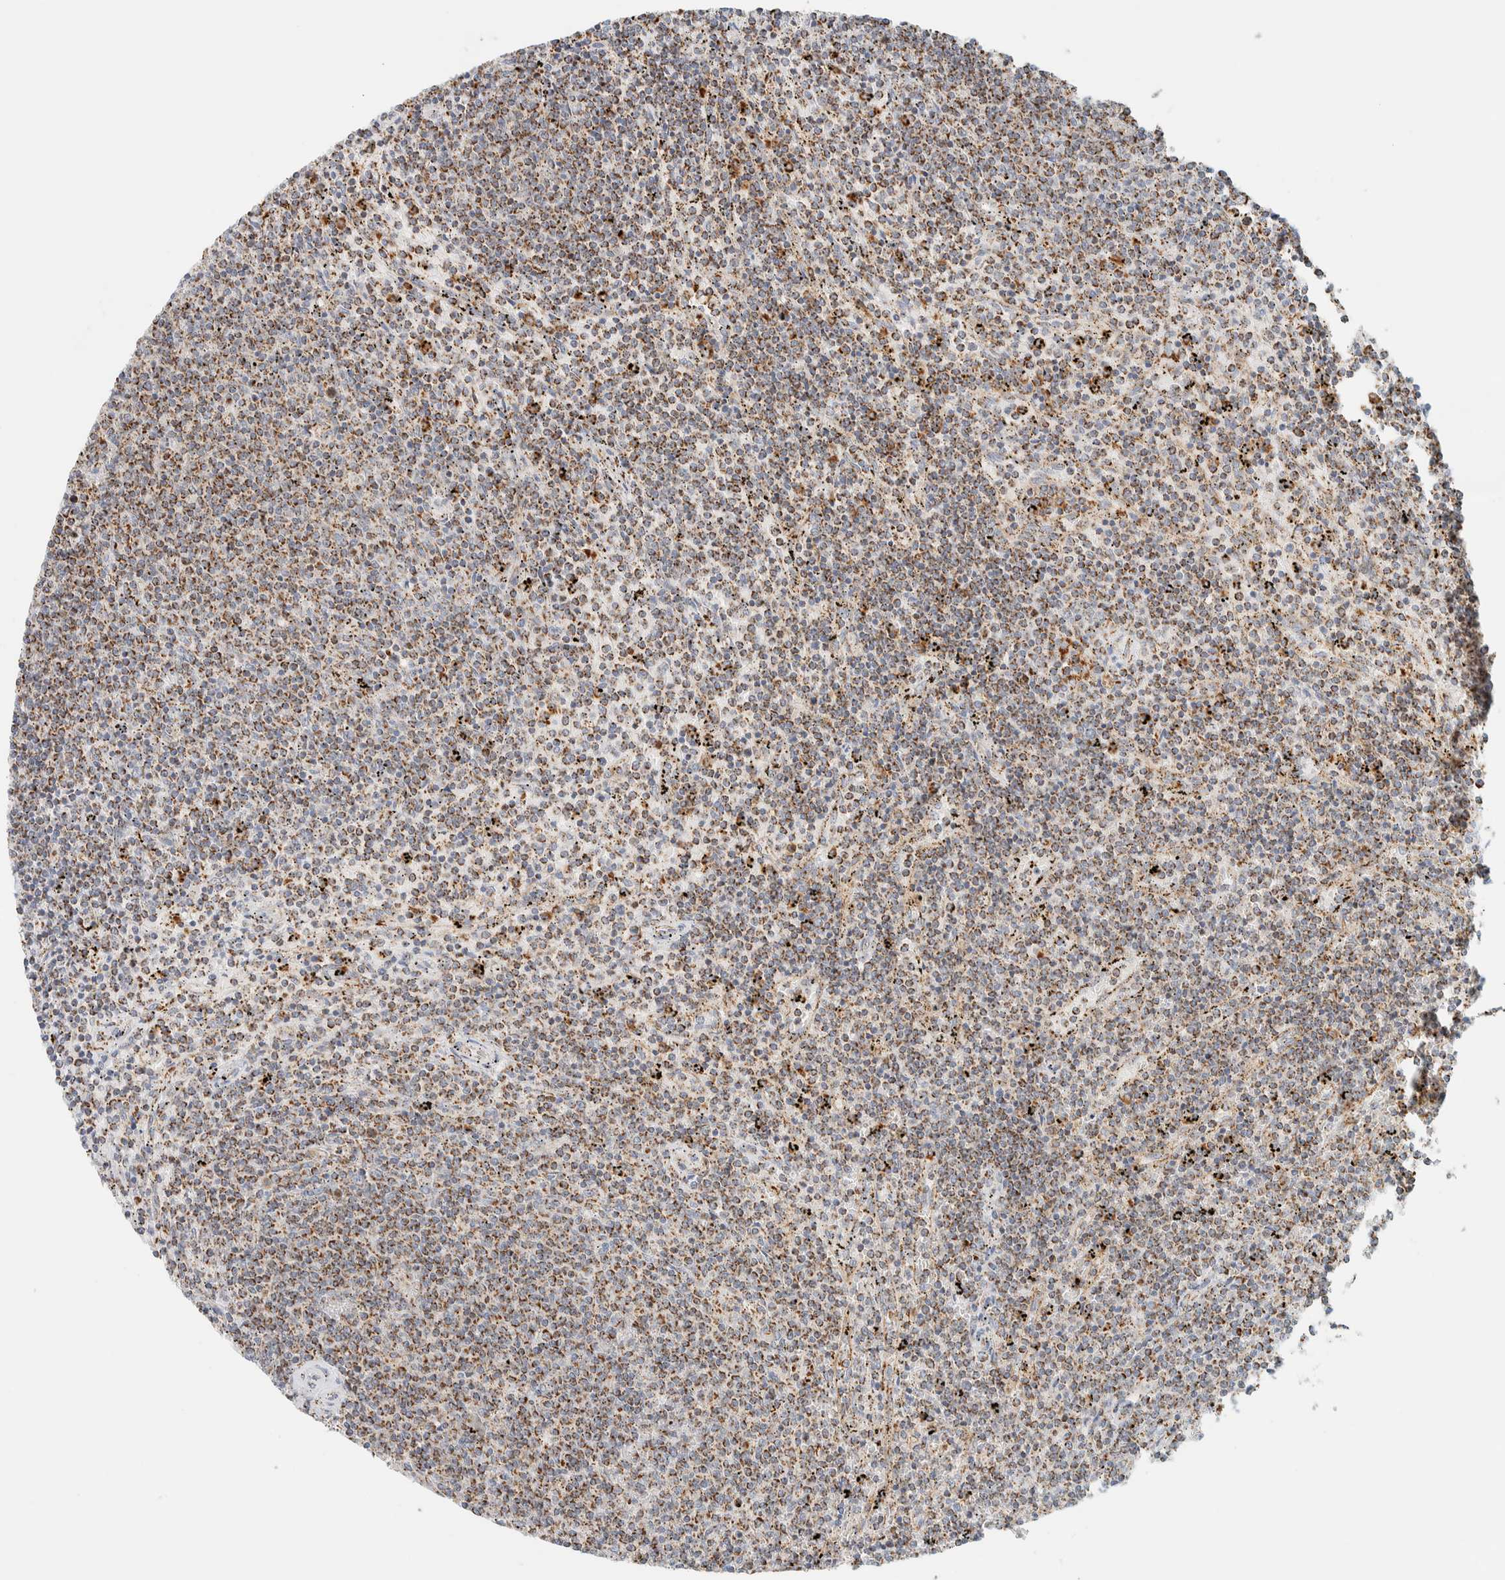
{"staining": {"intensity": "moderate", "quantity": ">75%", "location": "cytoplasmic/membranous"}, "tissue": "lymphoma", "cell_type": "Tumor cells", "image_type": "cancer", "snomed": [{"axis": "morphology", "description": "Malignant lymphoma, non-Hodgkin's type, Low grade"}, {"axis": "topography", "description": "Spleen"}], "caption": "Lymphoma was stained to show a protein in brown. There is medium levels of moderate cytoplasmic/membranous expression in about >75% of tumor cells.", "gene": "KIFAP3", "patient": {"sex": "female", "age": 50}}